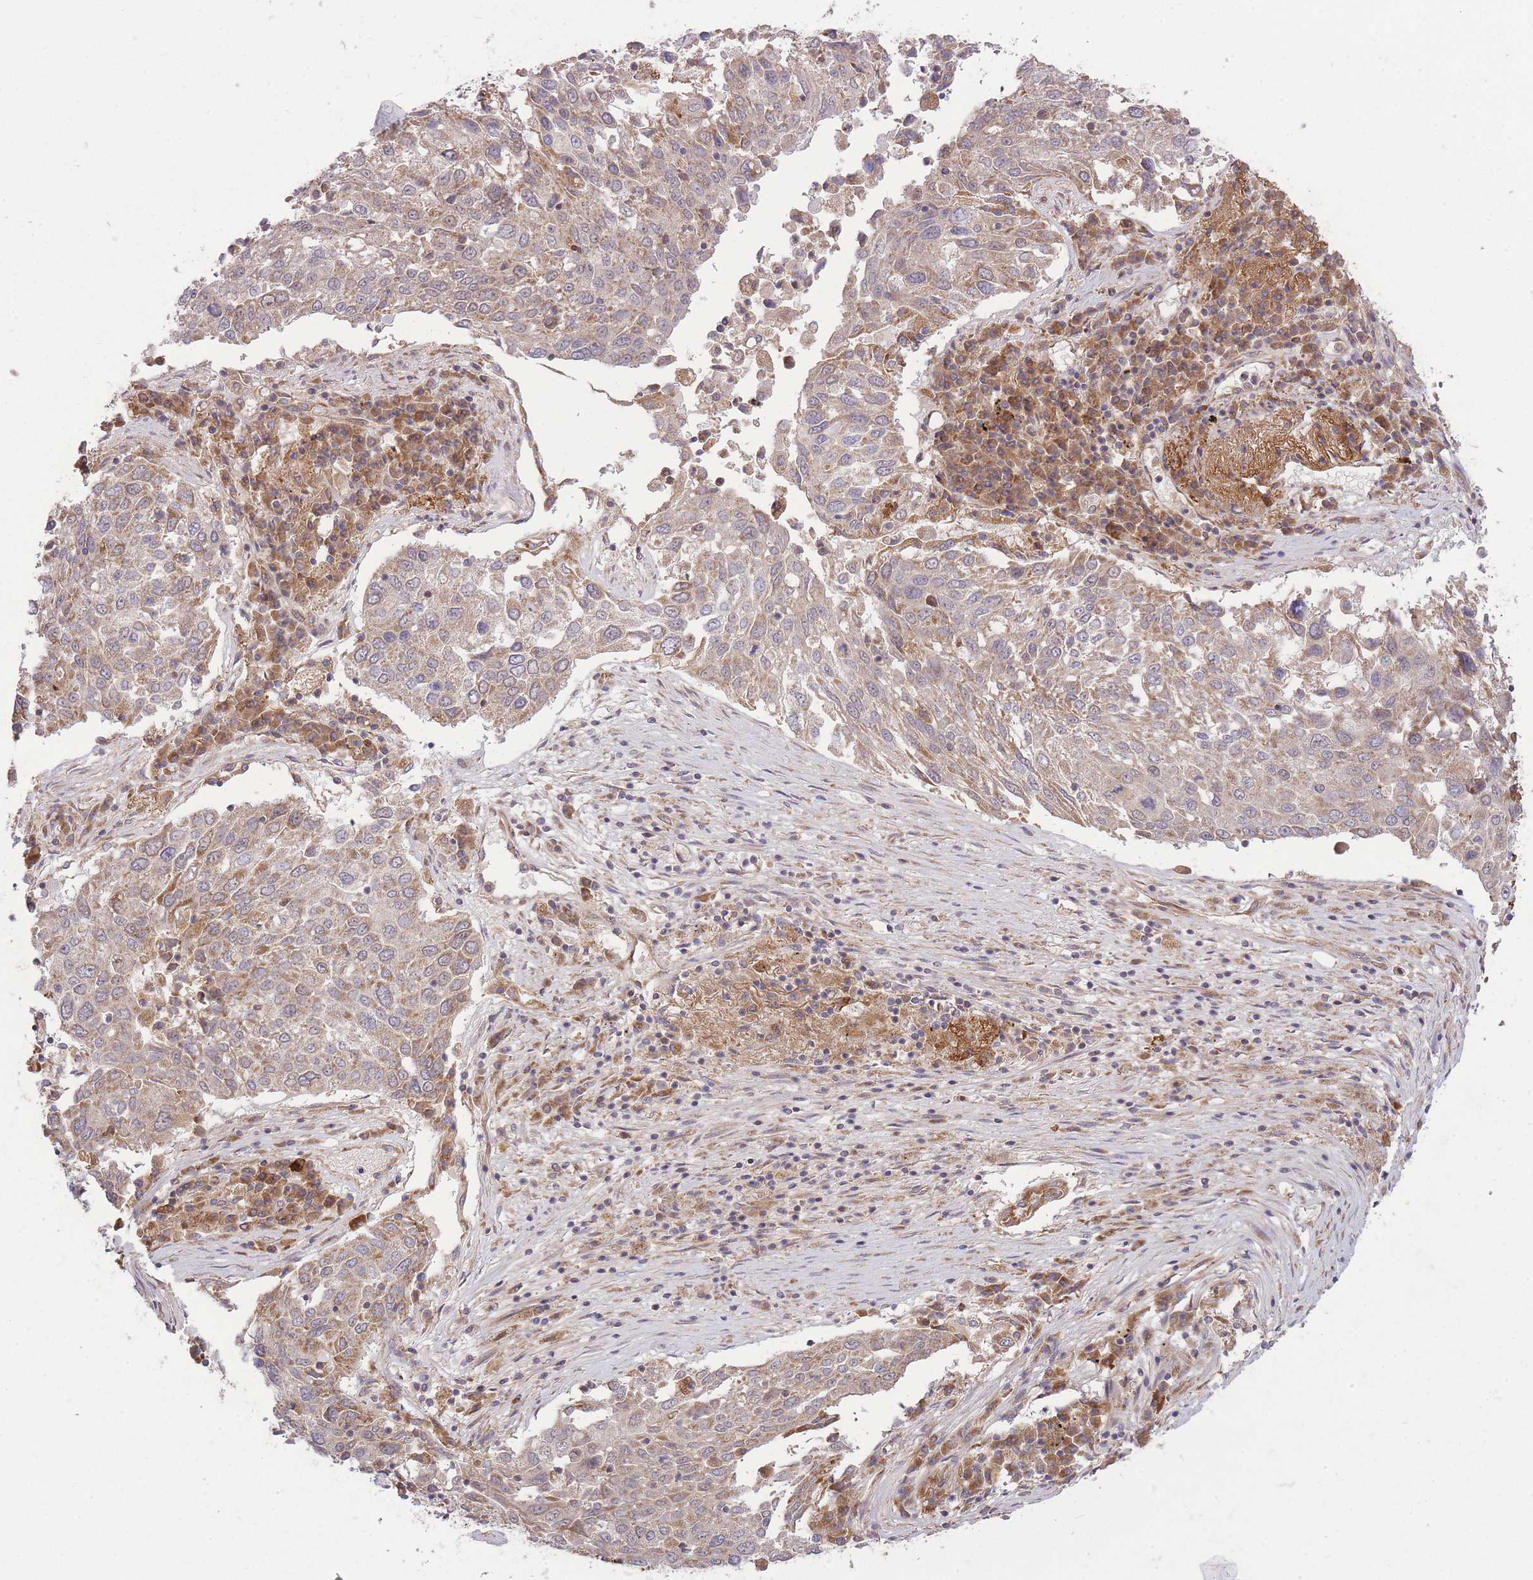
{"staining": {"intensity": "weak", "quantity": "25%-75%", "location": "cytoplasmic/membranous"}, "tissue": "lung cancer", "cell_type": "Tumor cells", "image_type": "cancer", "snomed": [{"axis": "morphology", "description": "Squamous cell carcinoma, NOS"}, {"axis": "topography", "description": "Lung"}], "caption": "The image displays immunohistochemical staining of lung cancer (squamous cell carcinoma). There is weak cytoplasmic/membranous positivity is seen in about 25%-75% of tumor cells. The staining was performed using DAB (3,3'-diaminobenzidine), with brown indicating positive protein expression. Nuclei are stained blue with hematoxylin.", "gene": "ZNF391", "patient": {"sex": "male", "age": 65}}